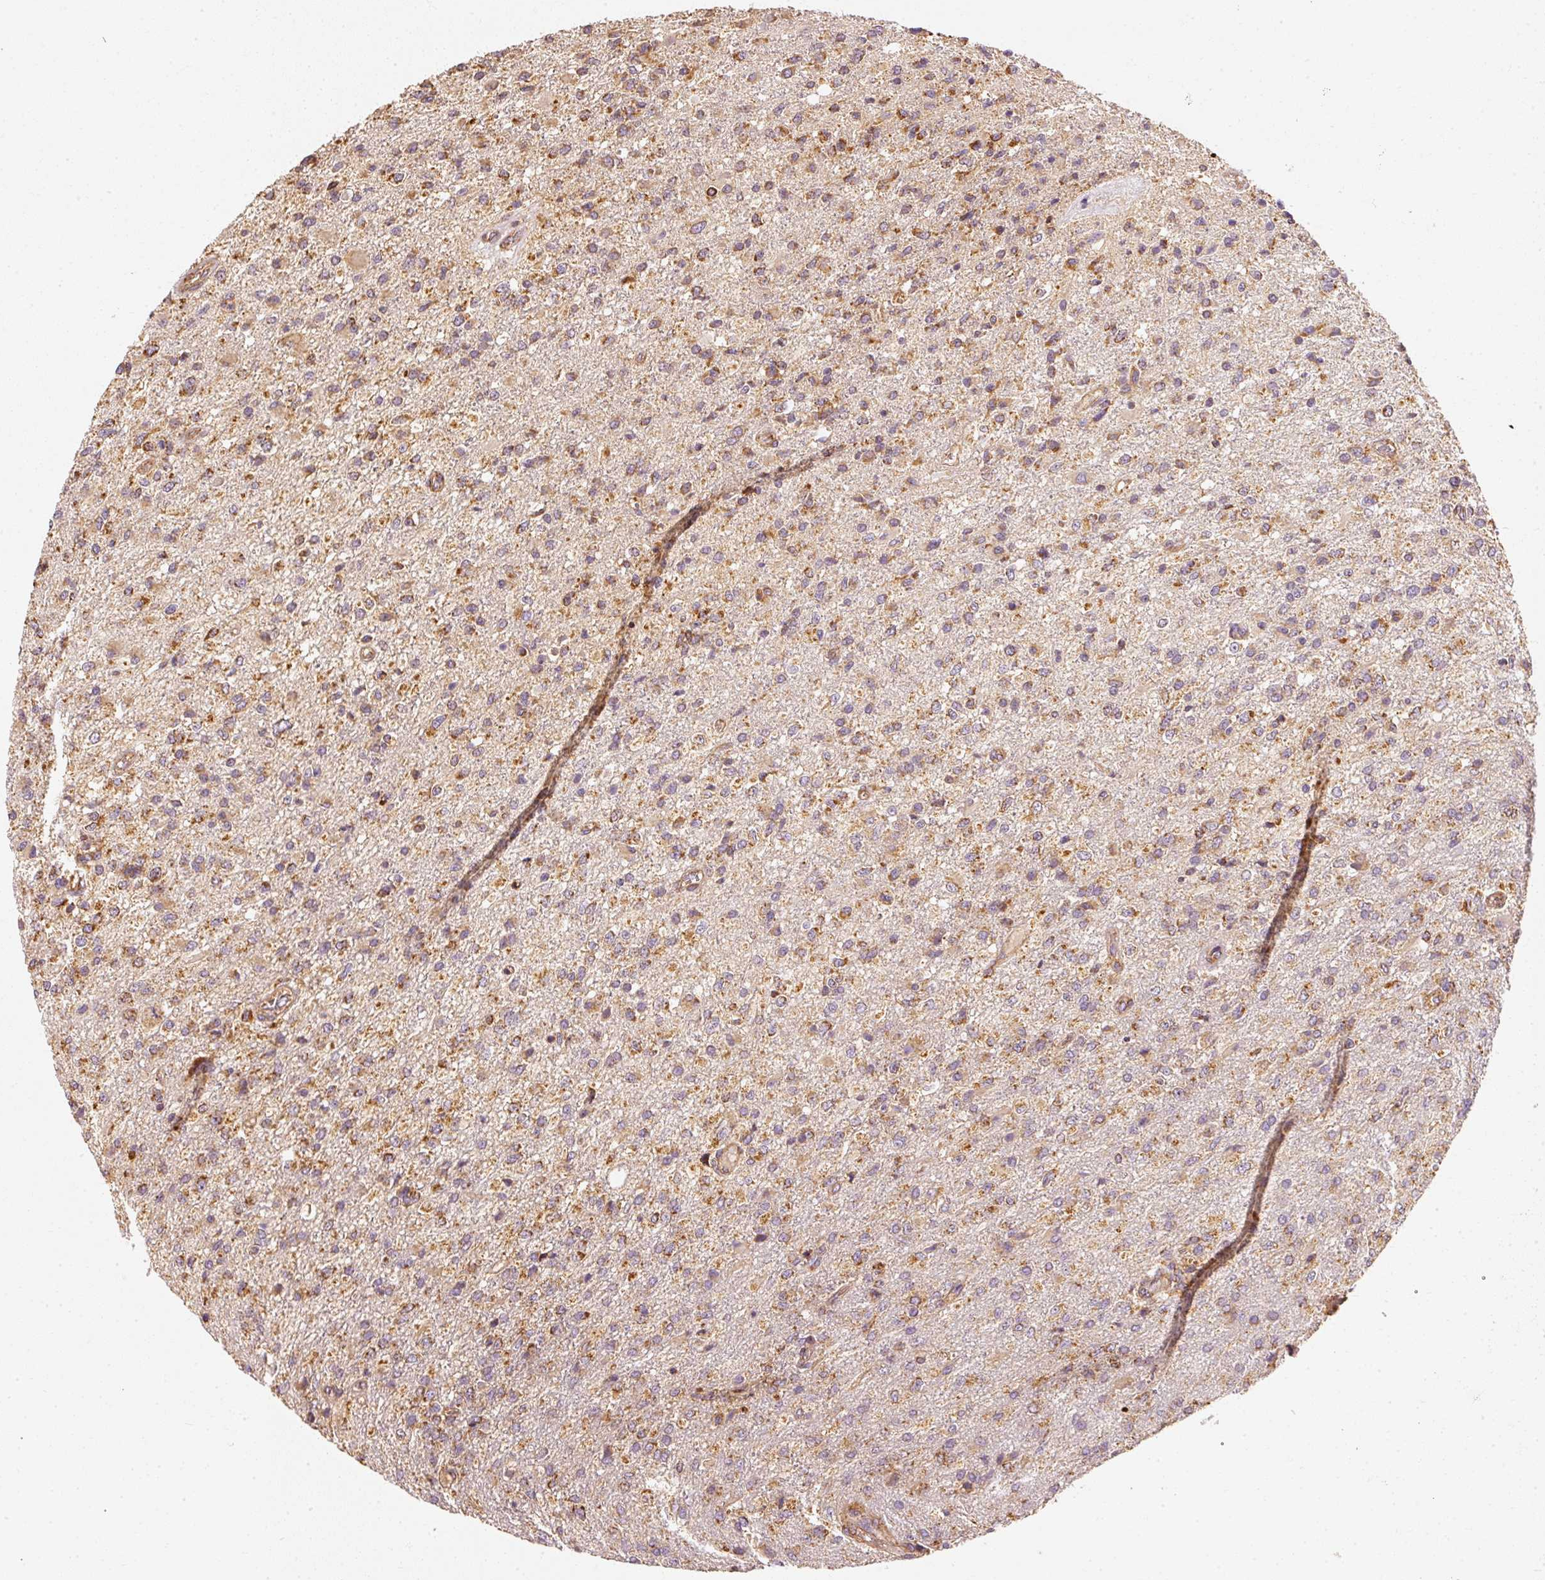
{"staining": {"intensity": "moderate", "quantity": ">75%", "location": "cytoplasmic/membranous"}, "tissue": "glioma", "cell_type": "Tumor cells", "image_type": "cancer", "snomed": [{"axis": "morphology", "description": "Glioma, malignant, High grade"}, {"axis": "topography", "description": "Brain"}], "caption": "Glioma stained with DAB immunohistochemistry exhibits medium levels of moderate cytoplasmic/membranous expression in approximately >75% of tumor cells.", "gene": "TOMM40", "patient": {"sex": "female", "age": 74}}